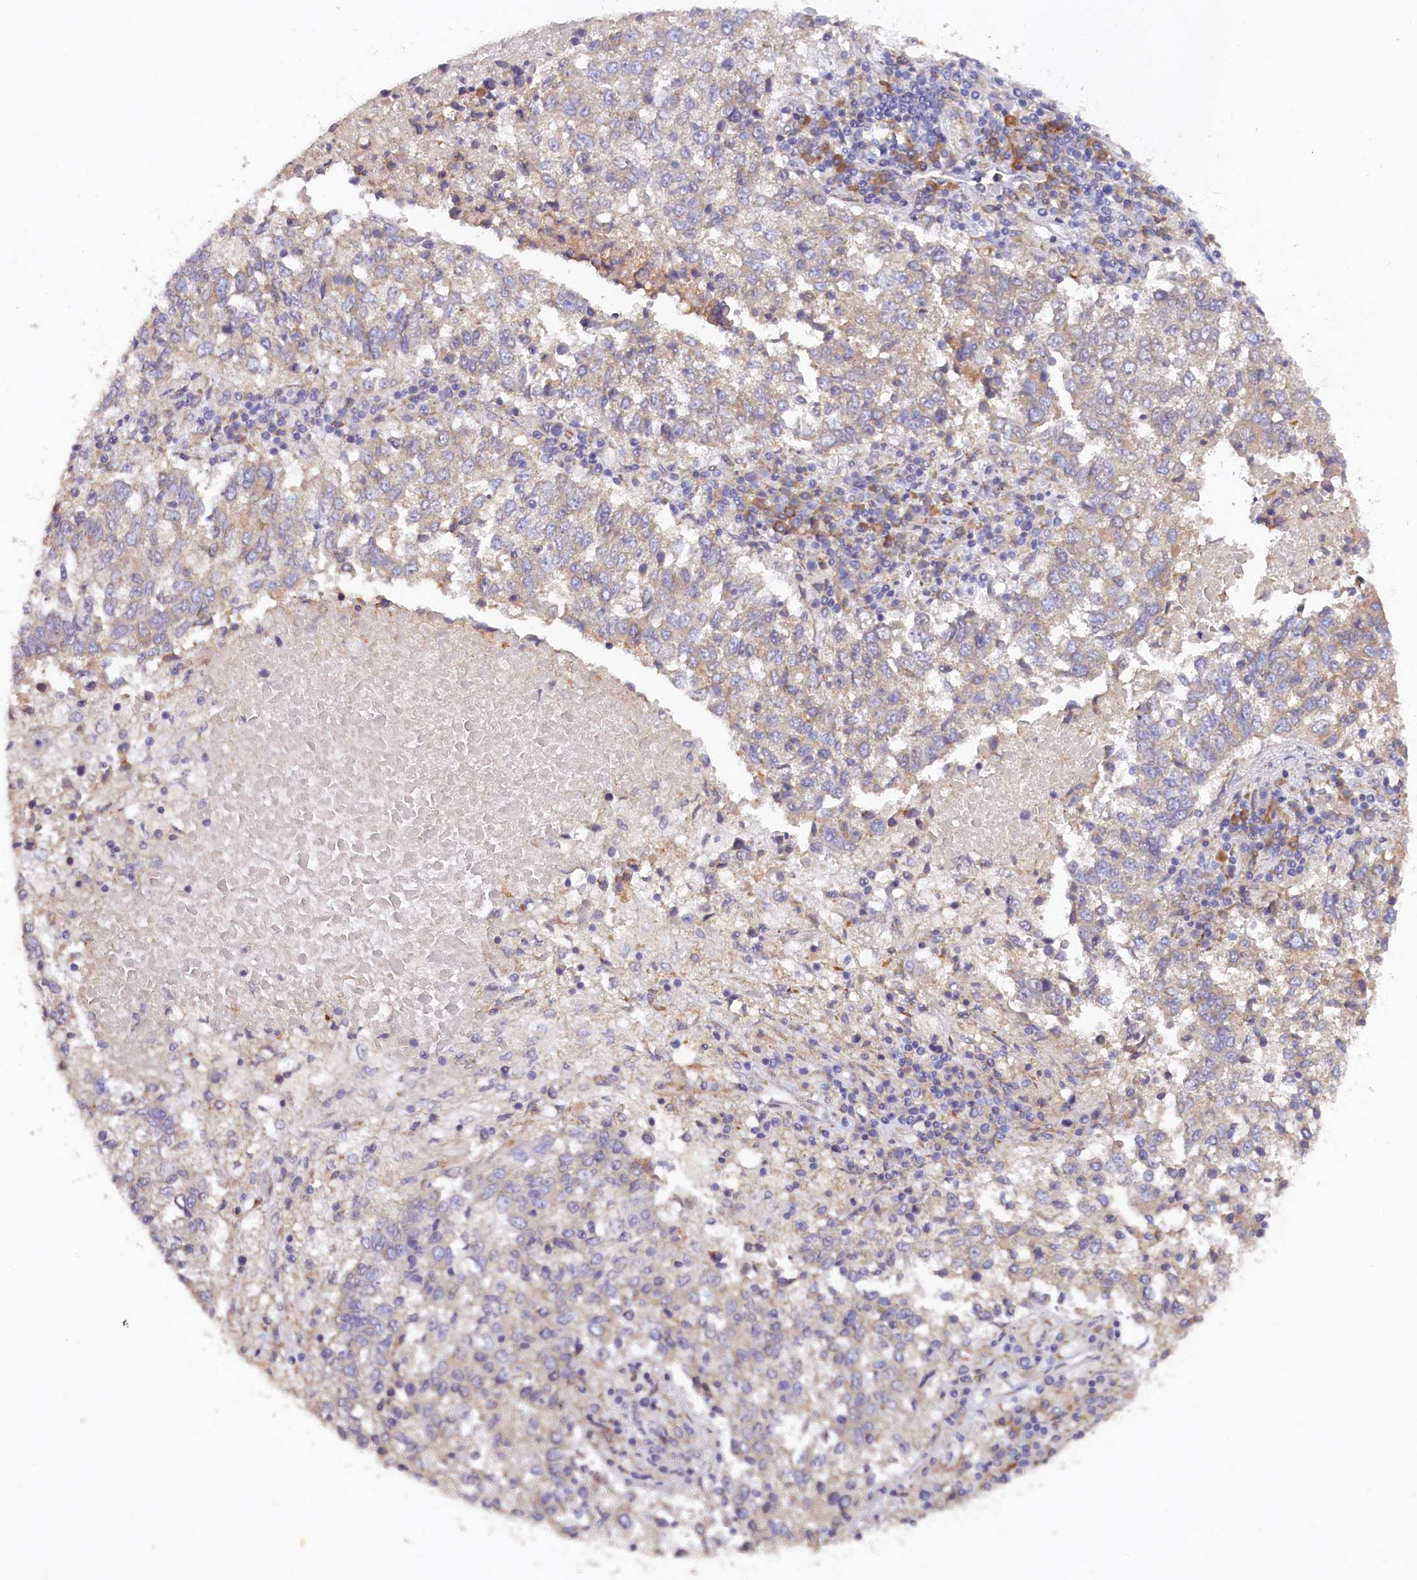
{"staining": {"intensity": "weak", "quantity": "25%-75%", "location": "cytoplasmic/membranous"}, "tissue": "lung cancer", "cell_type": "Tumor cells", "image_type": "cancer", "snomed": [{"axis": "morphology", "description": "Squamous cell carcinoma, NOS"}, {"axis": "topography", "description": "Lung"}], "caption": "This micrograph exhibits IHC staining of lung cancer, with low weak cytoplasmic/membranous staining in about 25%-75% of tumor cells.", "gene": "ST7L", "patient": {"sex": "male", "age": 73}}